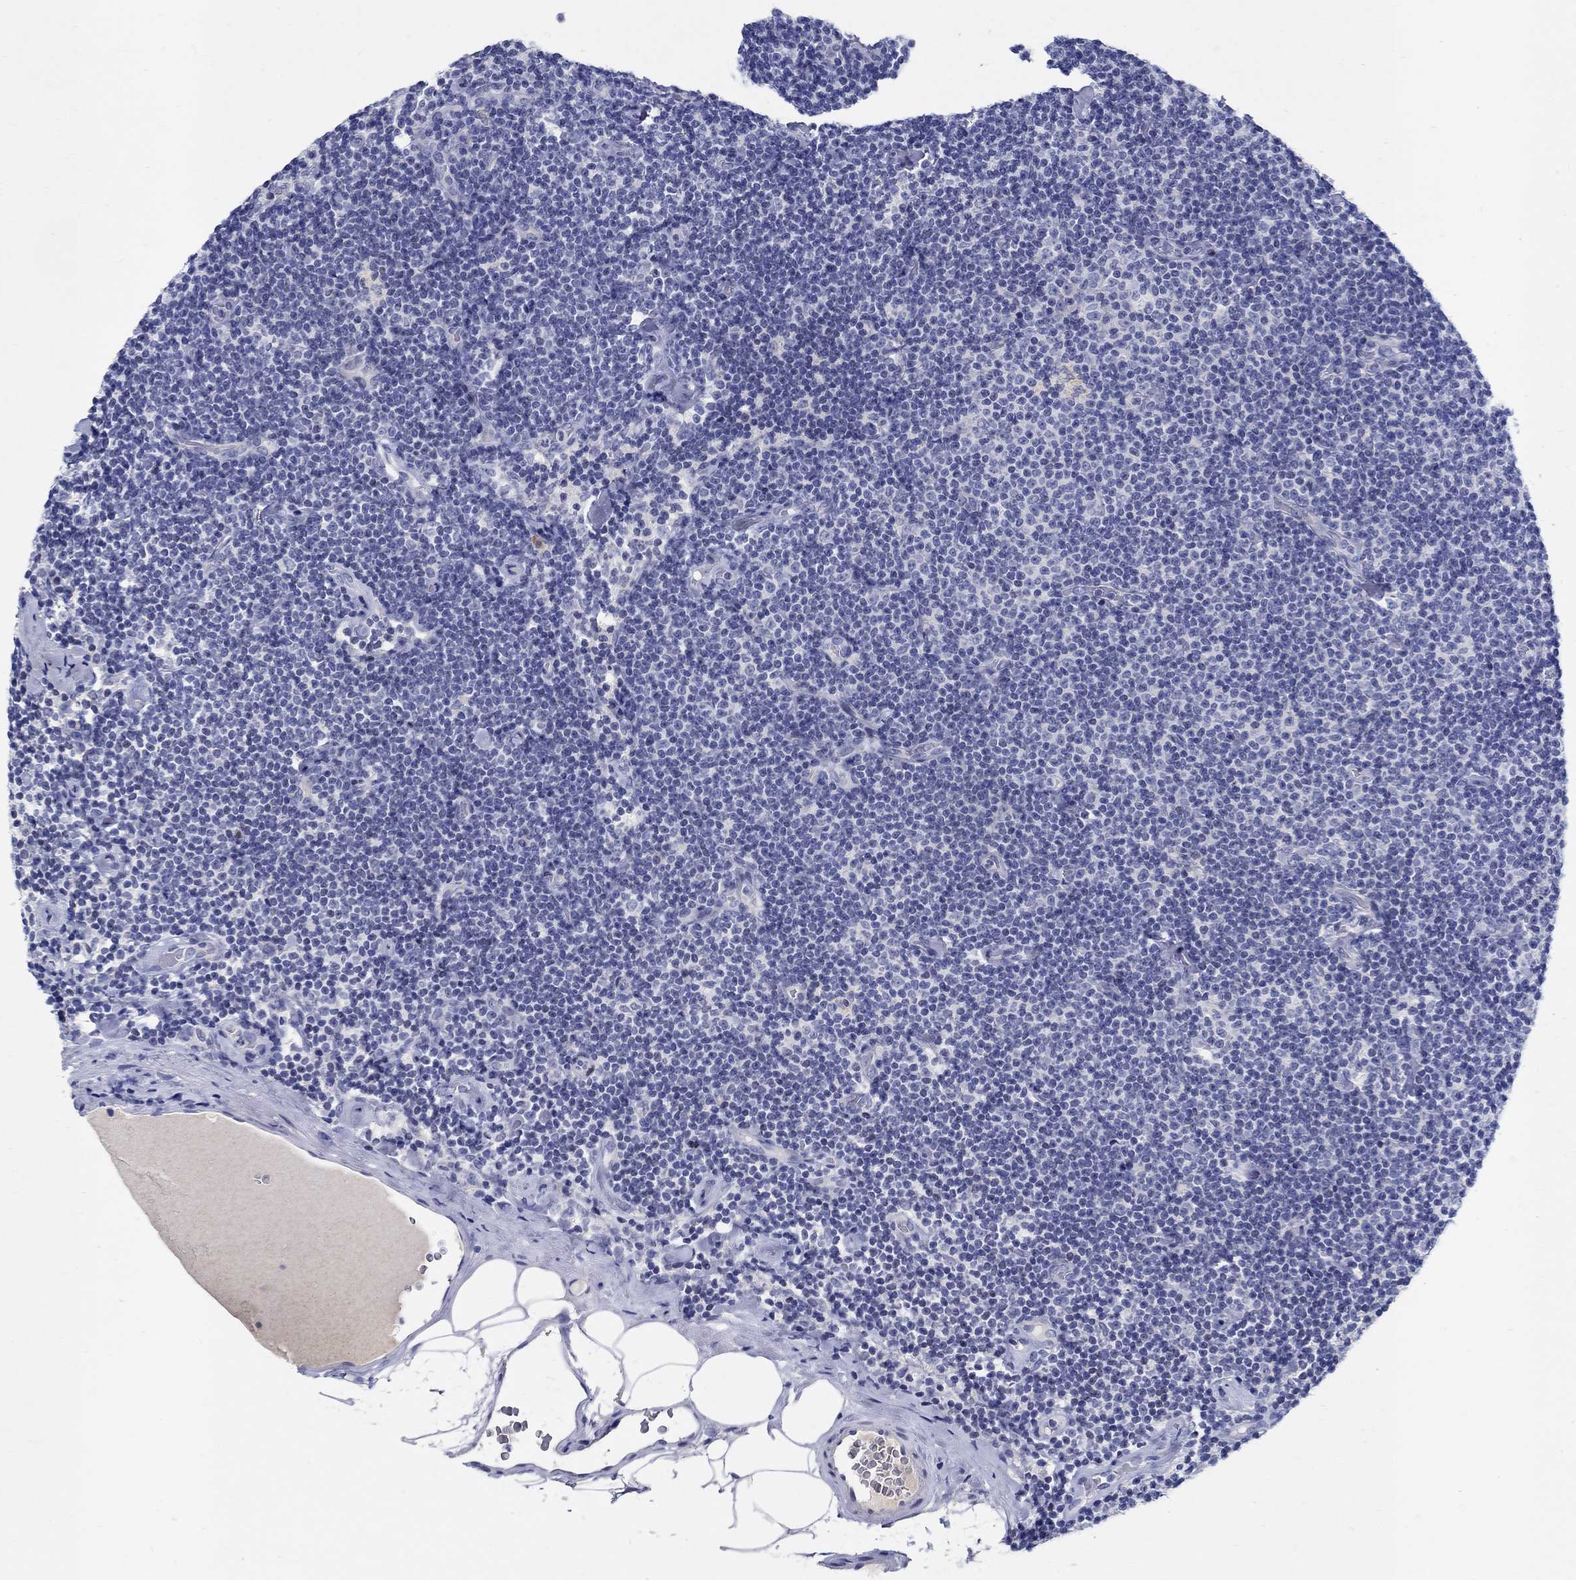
{"staining": {"intensity": "negative", "quantity": "none", "location": "none"}, "tissue": "lymphoma", "cell_type": "Tumor cells", "image_type": "cancer", "snomed": [{"axis": "morphology", "description": "Malignant lymphoma, non-Hodgkin's type, Low grade"}, {"axis": "topography", "description": "Lymph node"}], "caption": "Tumor cells are negative for brown protein staining in lymphoma.", "gene": "CRYGD", "patient": {"sex": "male", "age": 81}}